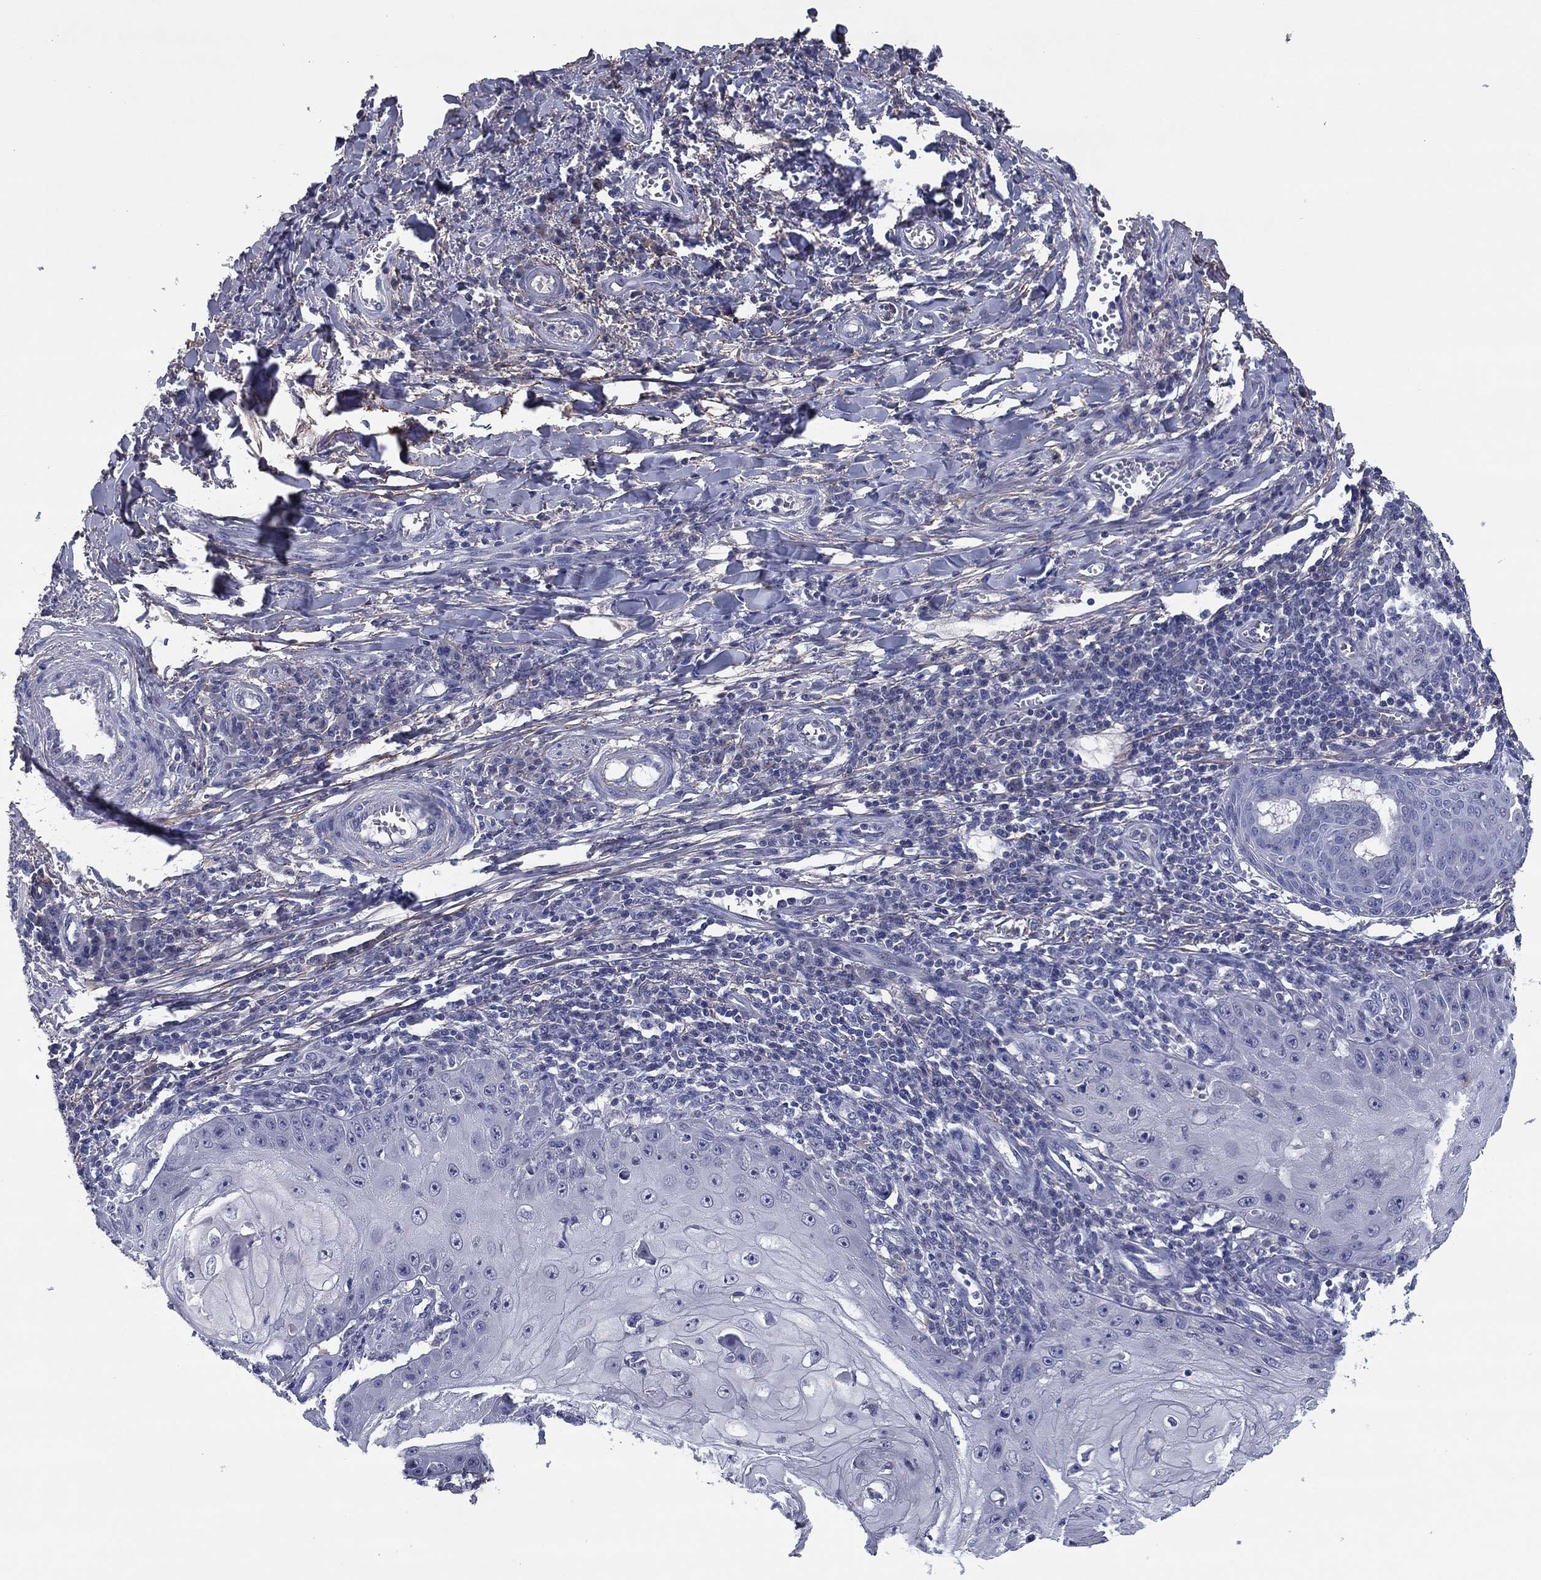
{"staining": {"intensity": "negative", "quantity": "none", "location": "none"}, "tissue": "skin cancer", "cell_type": "Tumor cells", "image_type": "cancer", "snomed": [{"axis": "morphology", "description": "Squamous cell carcinoma, NOS"}, {"axis": "topography", "description": "Skin"}], "caption": "Immunohistochemistry (IHC) histopathology image of human skin cancer (squamous cell carcinoma) stained for a protein (brown), which displays no positivity in tumor cells.", "gene": "REXO5", "patient": {"sex": "male", "age": 70}}